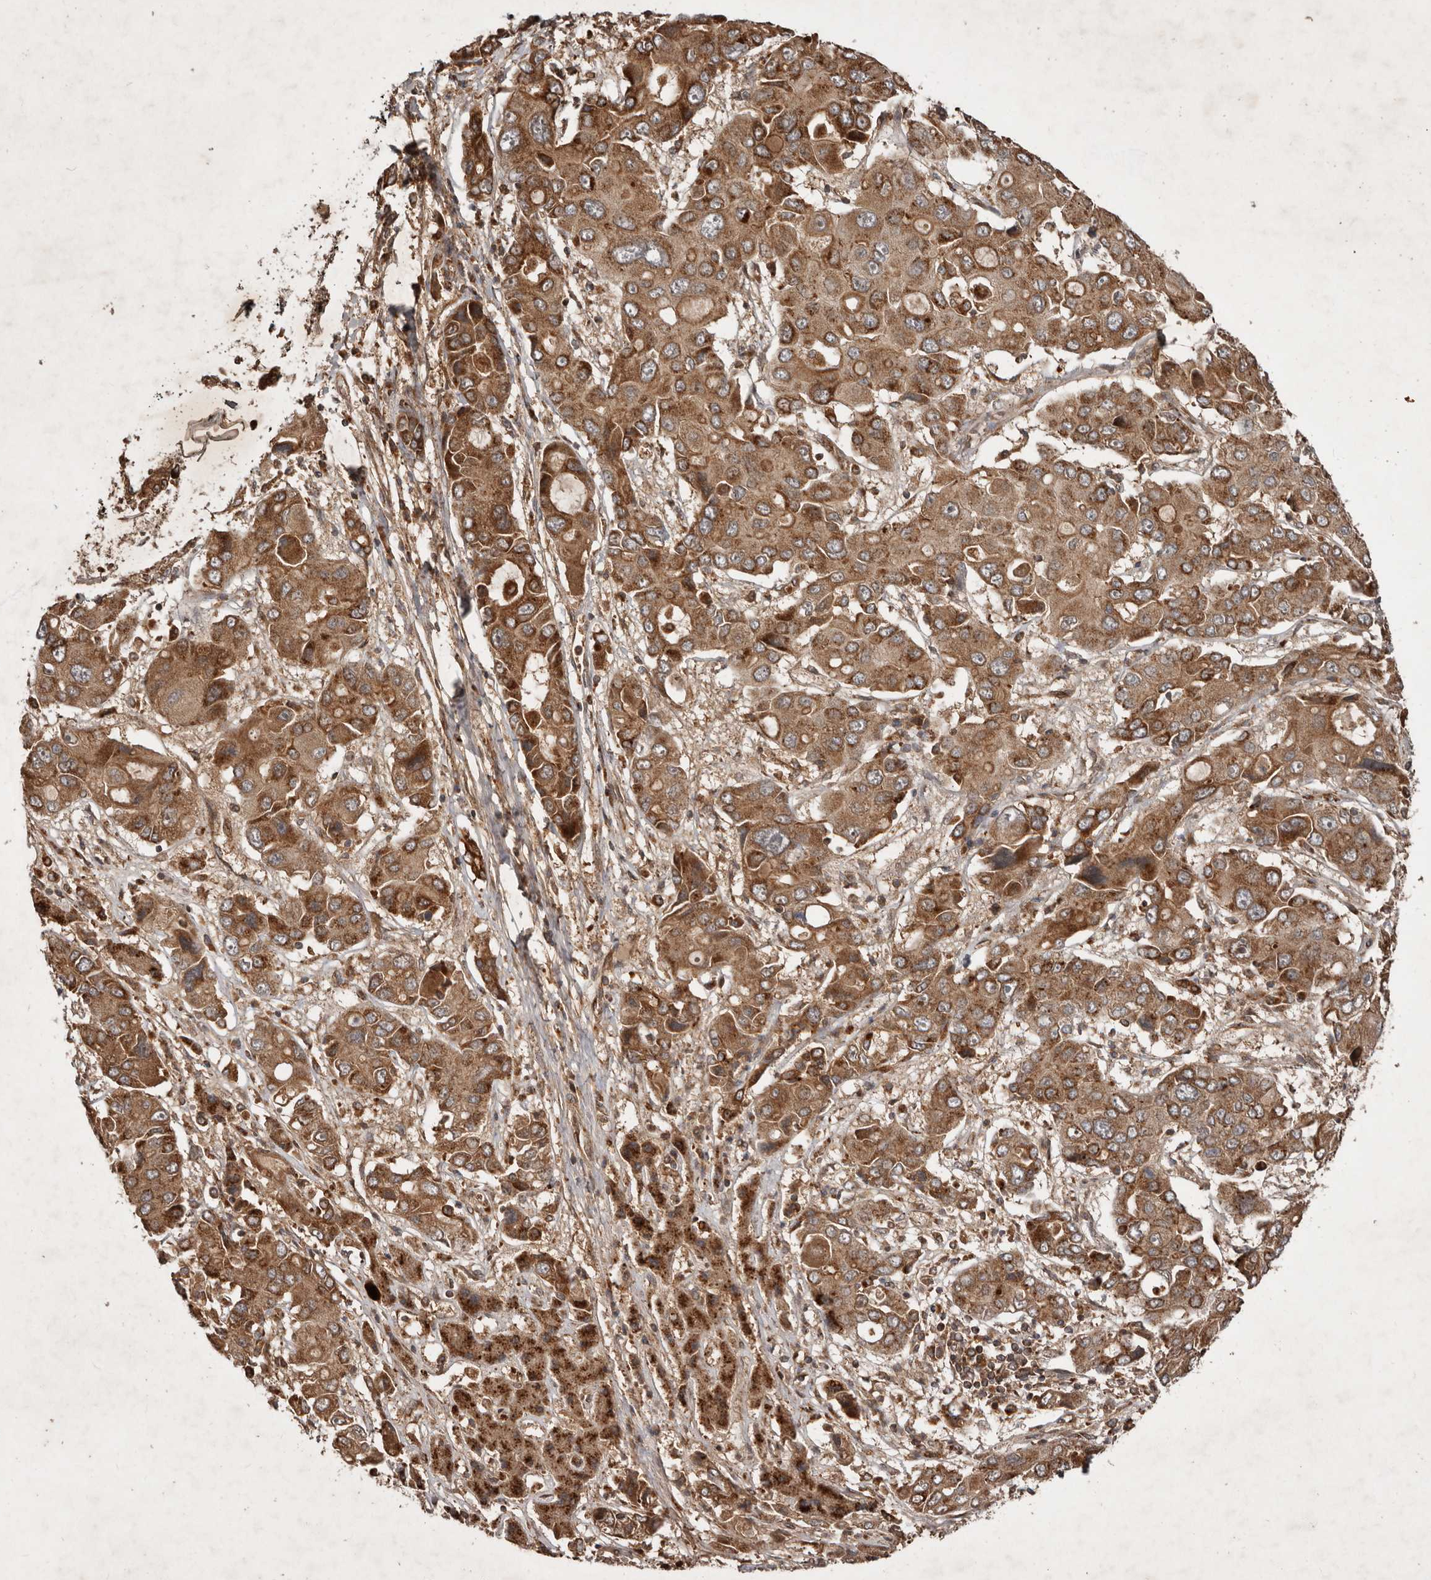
{"staining": {"intensity": "moderate", "quantity": ">75%", "location": "cytoplasmic/membranous"}, "tissue": "liver cancer", "cell_type": "Tumor cells", "image_type": "cancer", "snomed": [{"axis": "morphology", "description": "Cholangiocarcinoma"}, {"axis": "topography", "description": "Liver"}], "caption": "Moderate cytoplasmic/membranous positivity is identified in approximately >75% of tumor cells in liver cholangiocarcinoma.", "gene": "STK36", "patient": {"sex": "male", "age": 67}}